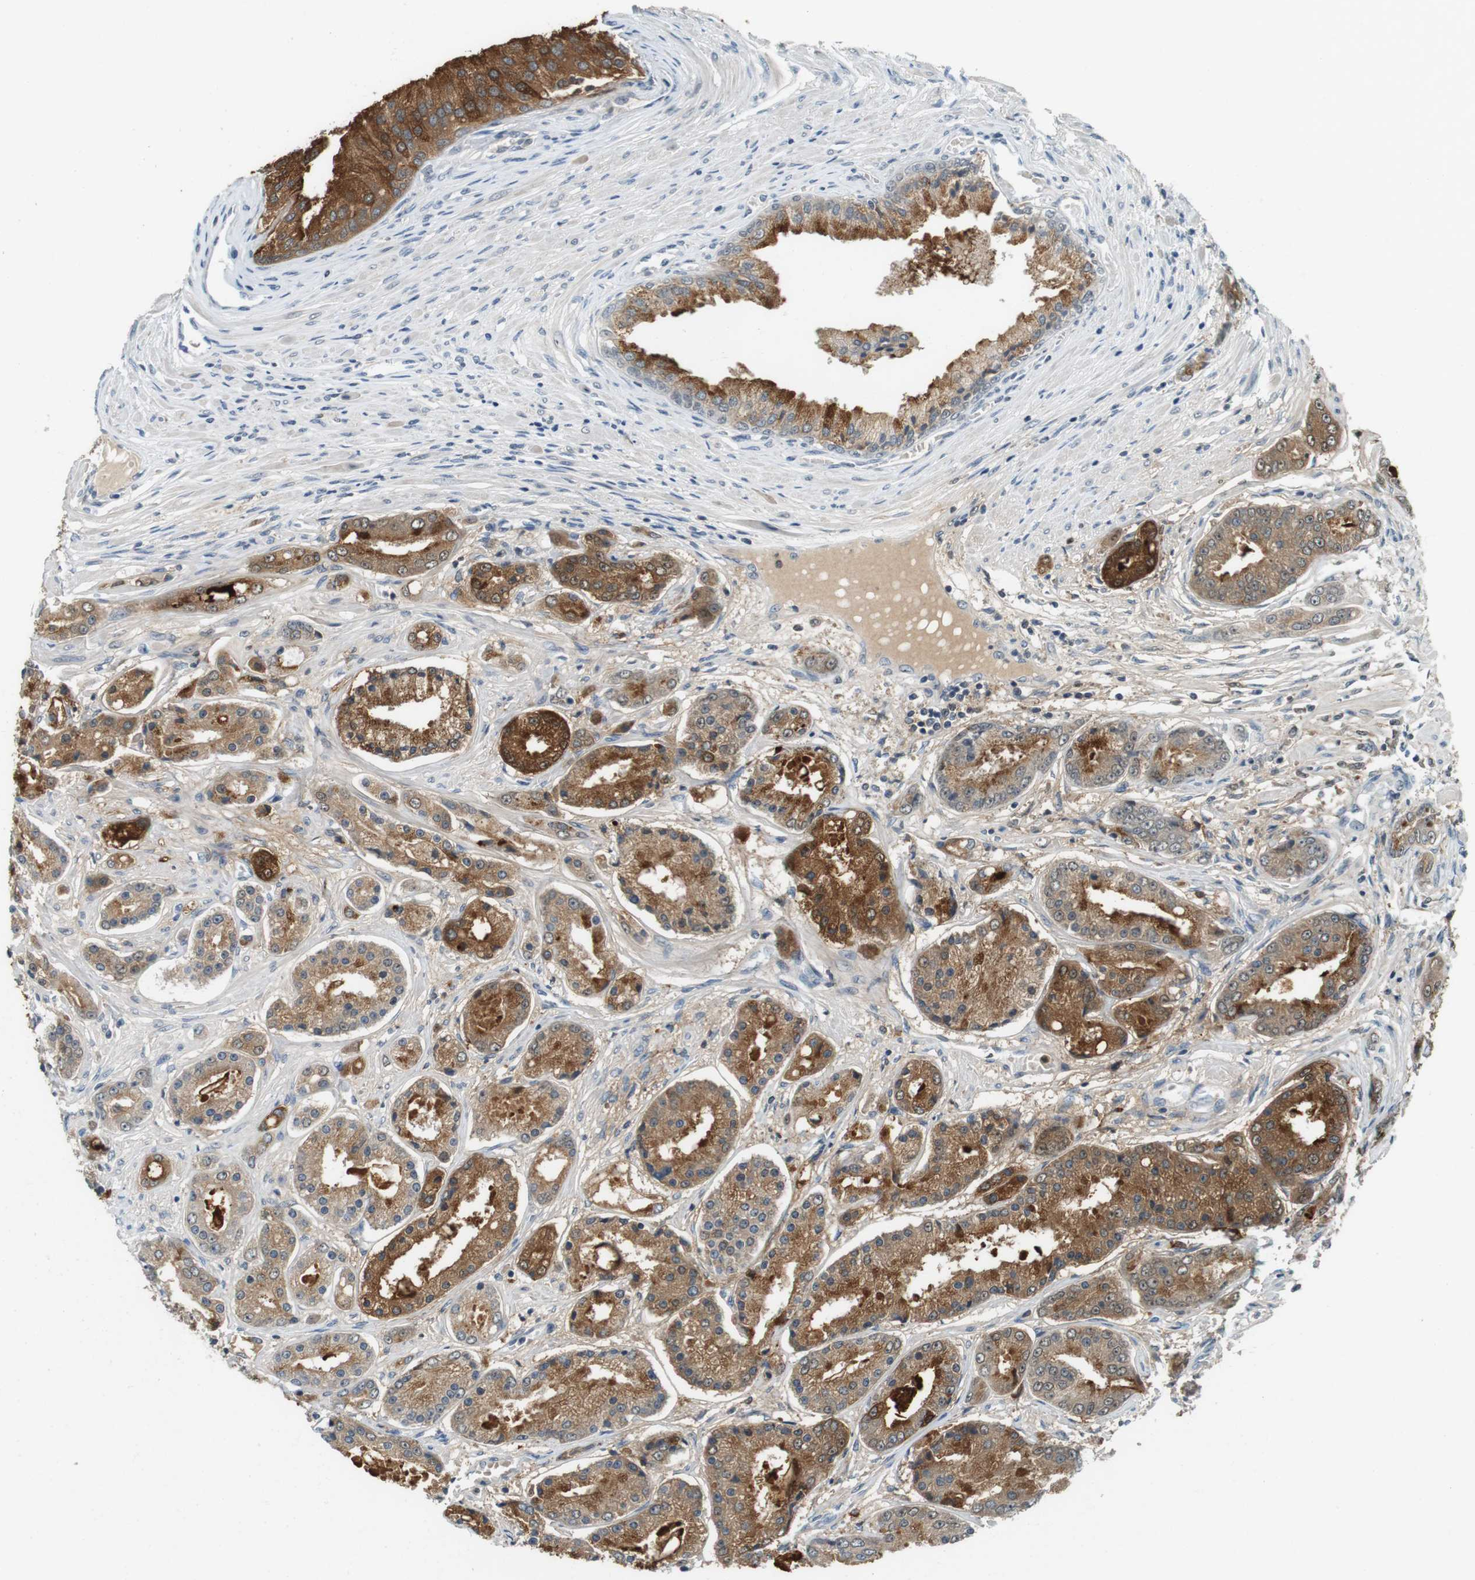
{"staining": {"intensity": "moderate", "quantity": ">75%", "location": "cytoplasmic/membranous"}, "tissue": "prostate cancer", "cell_type": "Tumor cells", "image_type": "cancer", "snomed": [{"axis": "morphology", "description": "Adenocarcinoma, High grade"}, {"axis": "topography", "description": "Prostate"}], "caption": "Protein expression analysis of human prostate cancer reveals moderate cytoplasmic/membranous expression in approximately >75% of tumor cells.", "gene": "CDK14", "patient": {"sex": "male", "age": 59}}